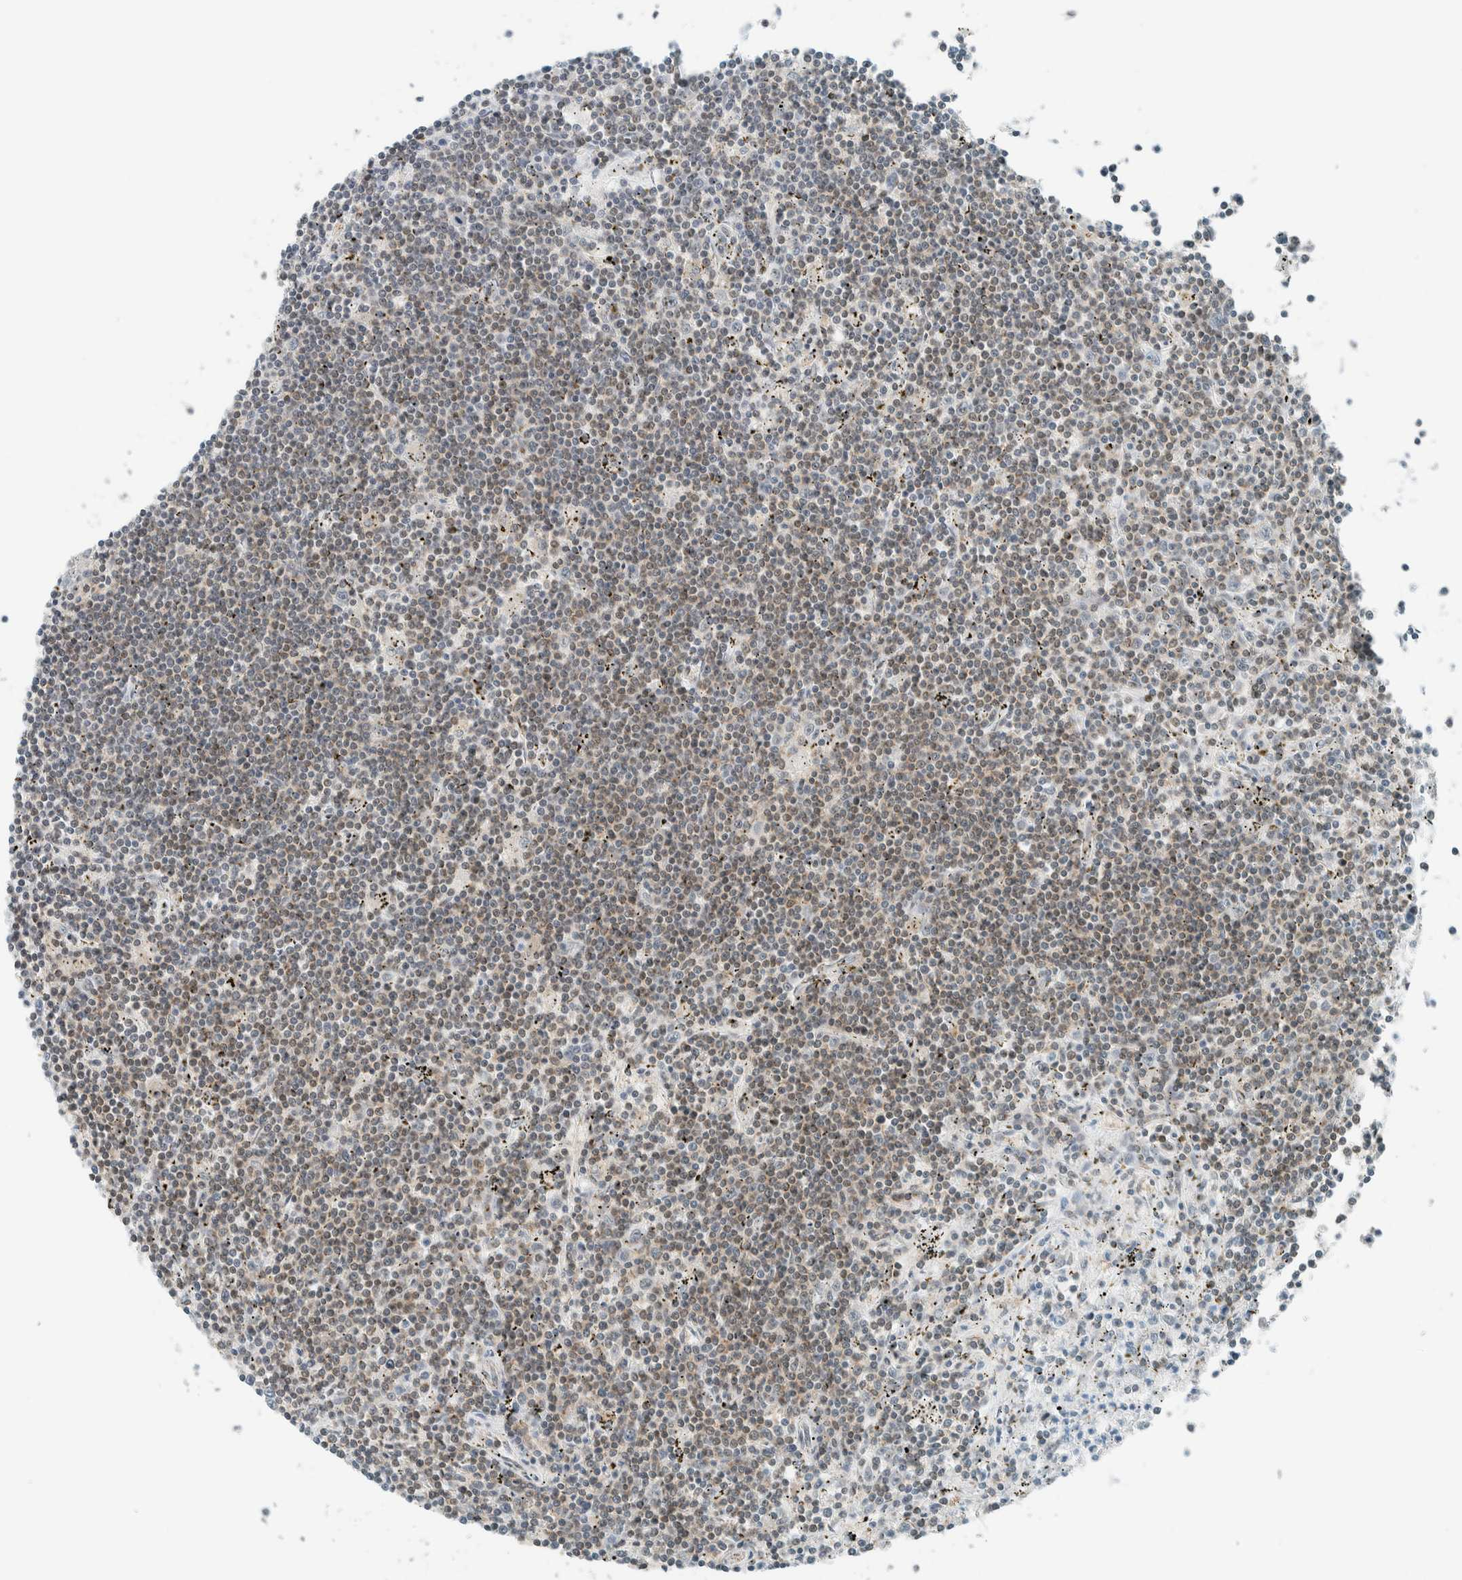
{"staining": {"intensity": "weak", "quantity": "25%-75%", "location": "cytoplasmic/membranous,nuclear"}, "tissue": "lymphoma", "cell_type": "Tumor cells", "image_type": "cancer", "snomed": [{"axis": "morphology", "description": "Malignant lymphoma, non-Hodgkin's type, Low grade"}, {"axis": "topography", "description": "Spleen"}], "caption": "There is low levels of weak cytoplasmic/membranous and nuclear positivity in tumor cells of low-grade malignant lymphoma, non-Hodgkin's type, as demonstrated by immunohistochemical staining (brown color).", "gene": "CYSRT1", "patient": {"sex": "male", "age": 76}}